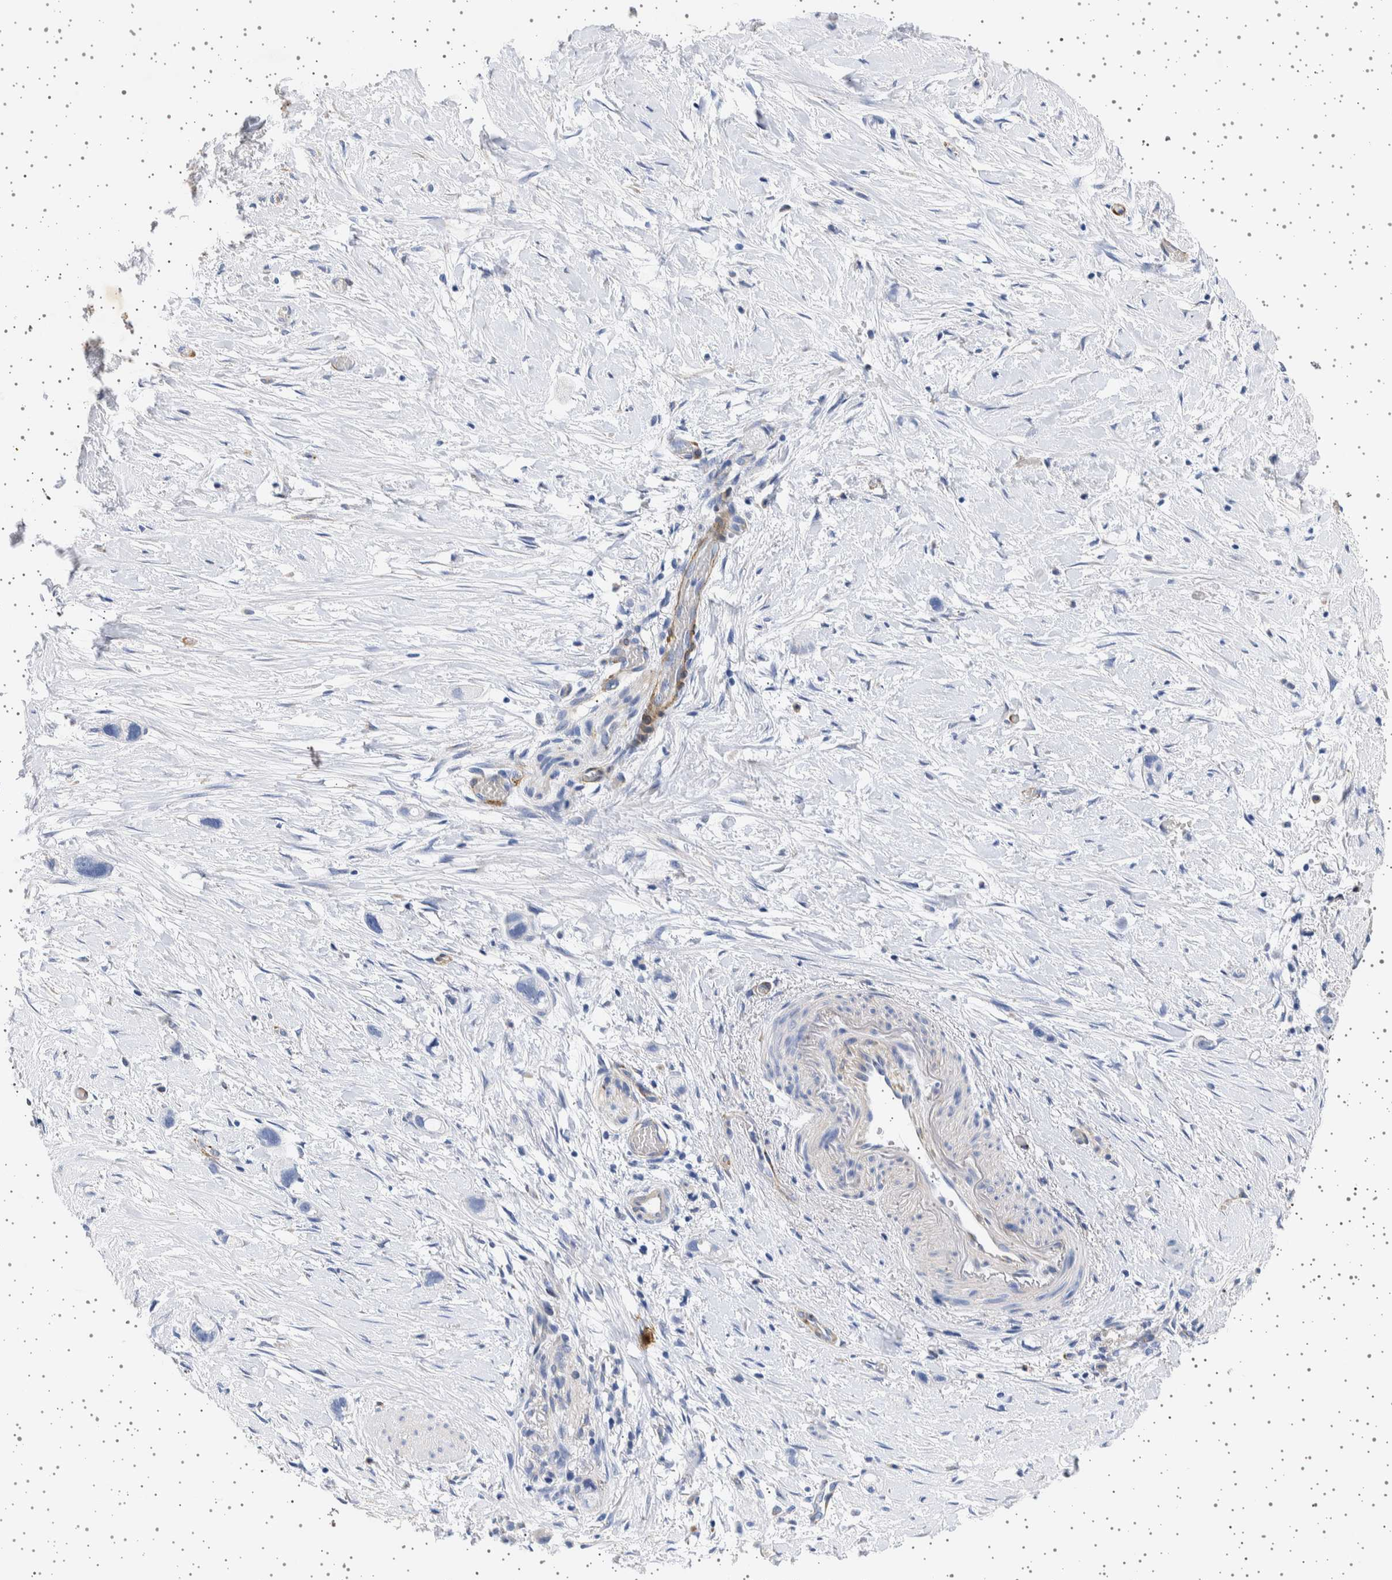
{"staining": {"intensity": "negative", "quantity": "none", "location": "none"}, "tissue": "stomach cancer", "cell_type": "Tumor cells", "image_type": "cancer", "snomed": [{"axis": "morphology", "description": "Adenocarcinoma, NOS"}, {"axis": "topography", "description": "Stomach"}, {"axis": "topography", "description": "Stomach, lower"}], "caption": "Stomach cancer was stained to show a protein in brown. There is no significant staining in tumor cells.", "gene": "SEPTIN4", "patient": {"sex": "female", "age": 48}}